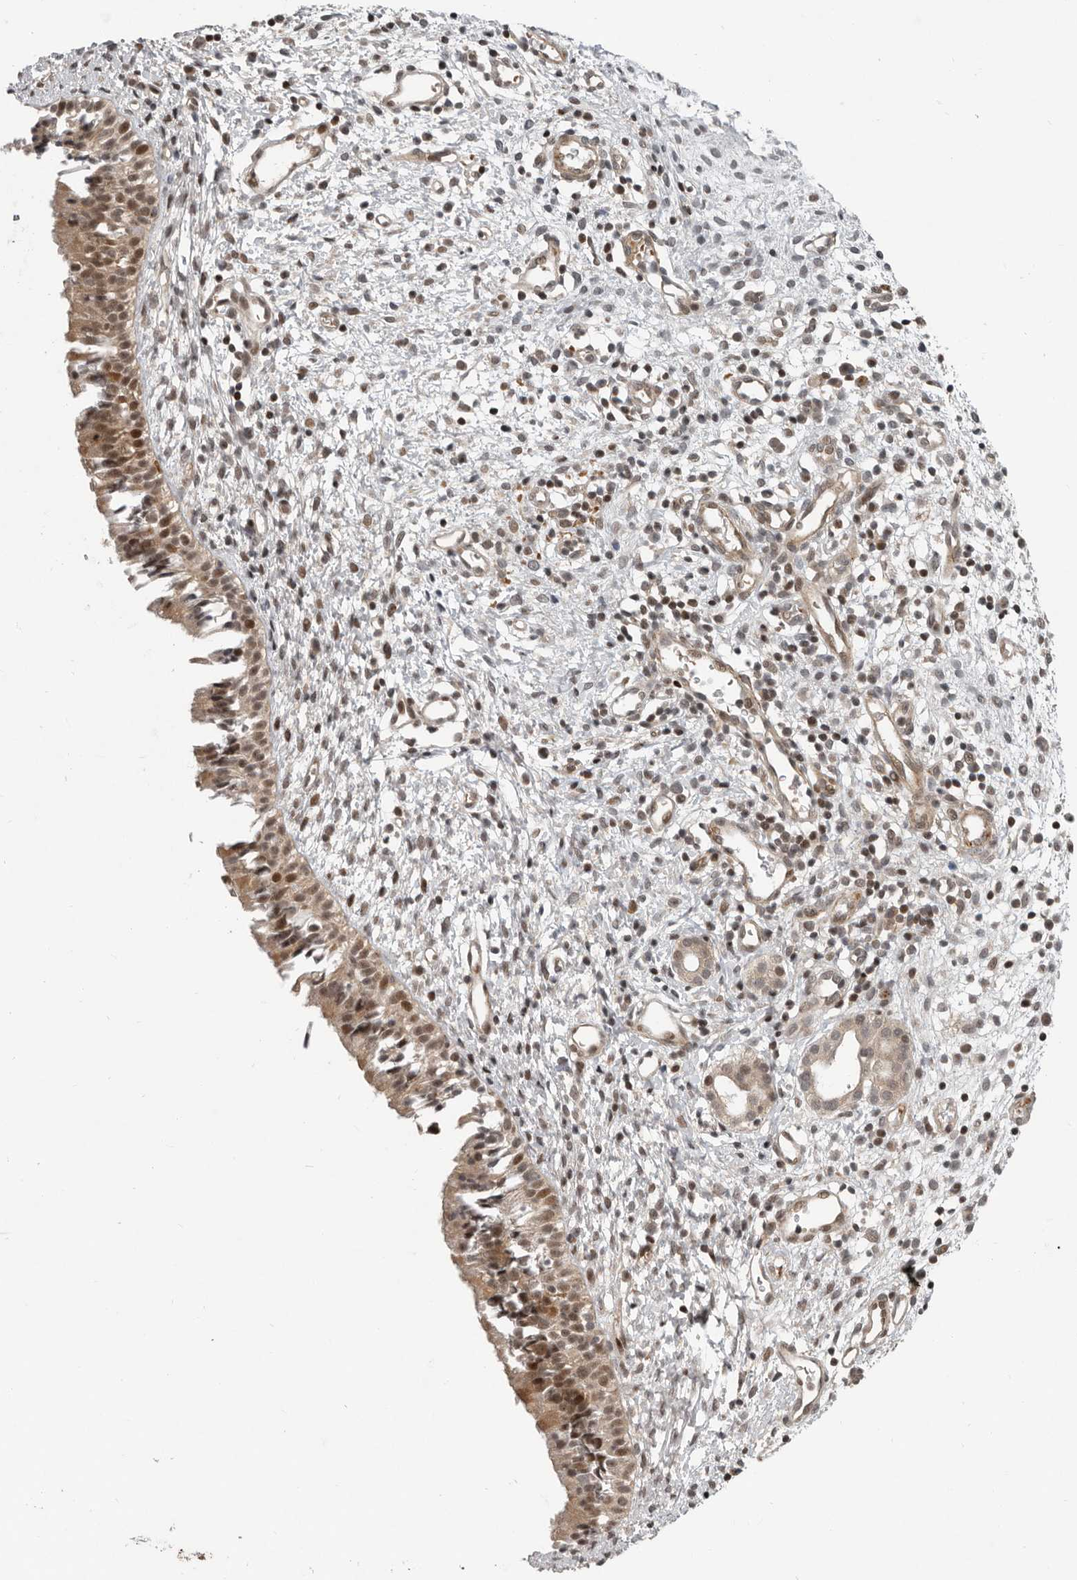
{"staining": {"intensity": "moderate", "quantity": ">75%", "location": "cytoplasmic/membranous,nuclear"}, "tissue": "nasopharynx", "cell_type": "Respiratory epithelial cells", "image_type": "normal", "snomed": [{"axis": "morphology", "description": "Normal tissue, NOS"}, {"axis": "topography", "description": "Nasopharynx"}], "caption": "Respiratory epithelial cells reveal medium levels of moderate cytoplasmic/membranous,nuclear positivity in about >75% of cells in benign nasopharynx.", "gene": "RABIF", "patient": {"sex": "male", "age": 22}}